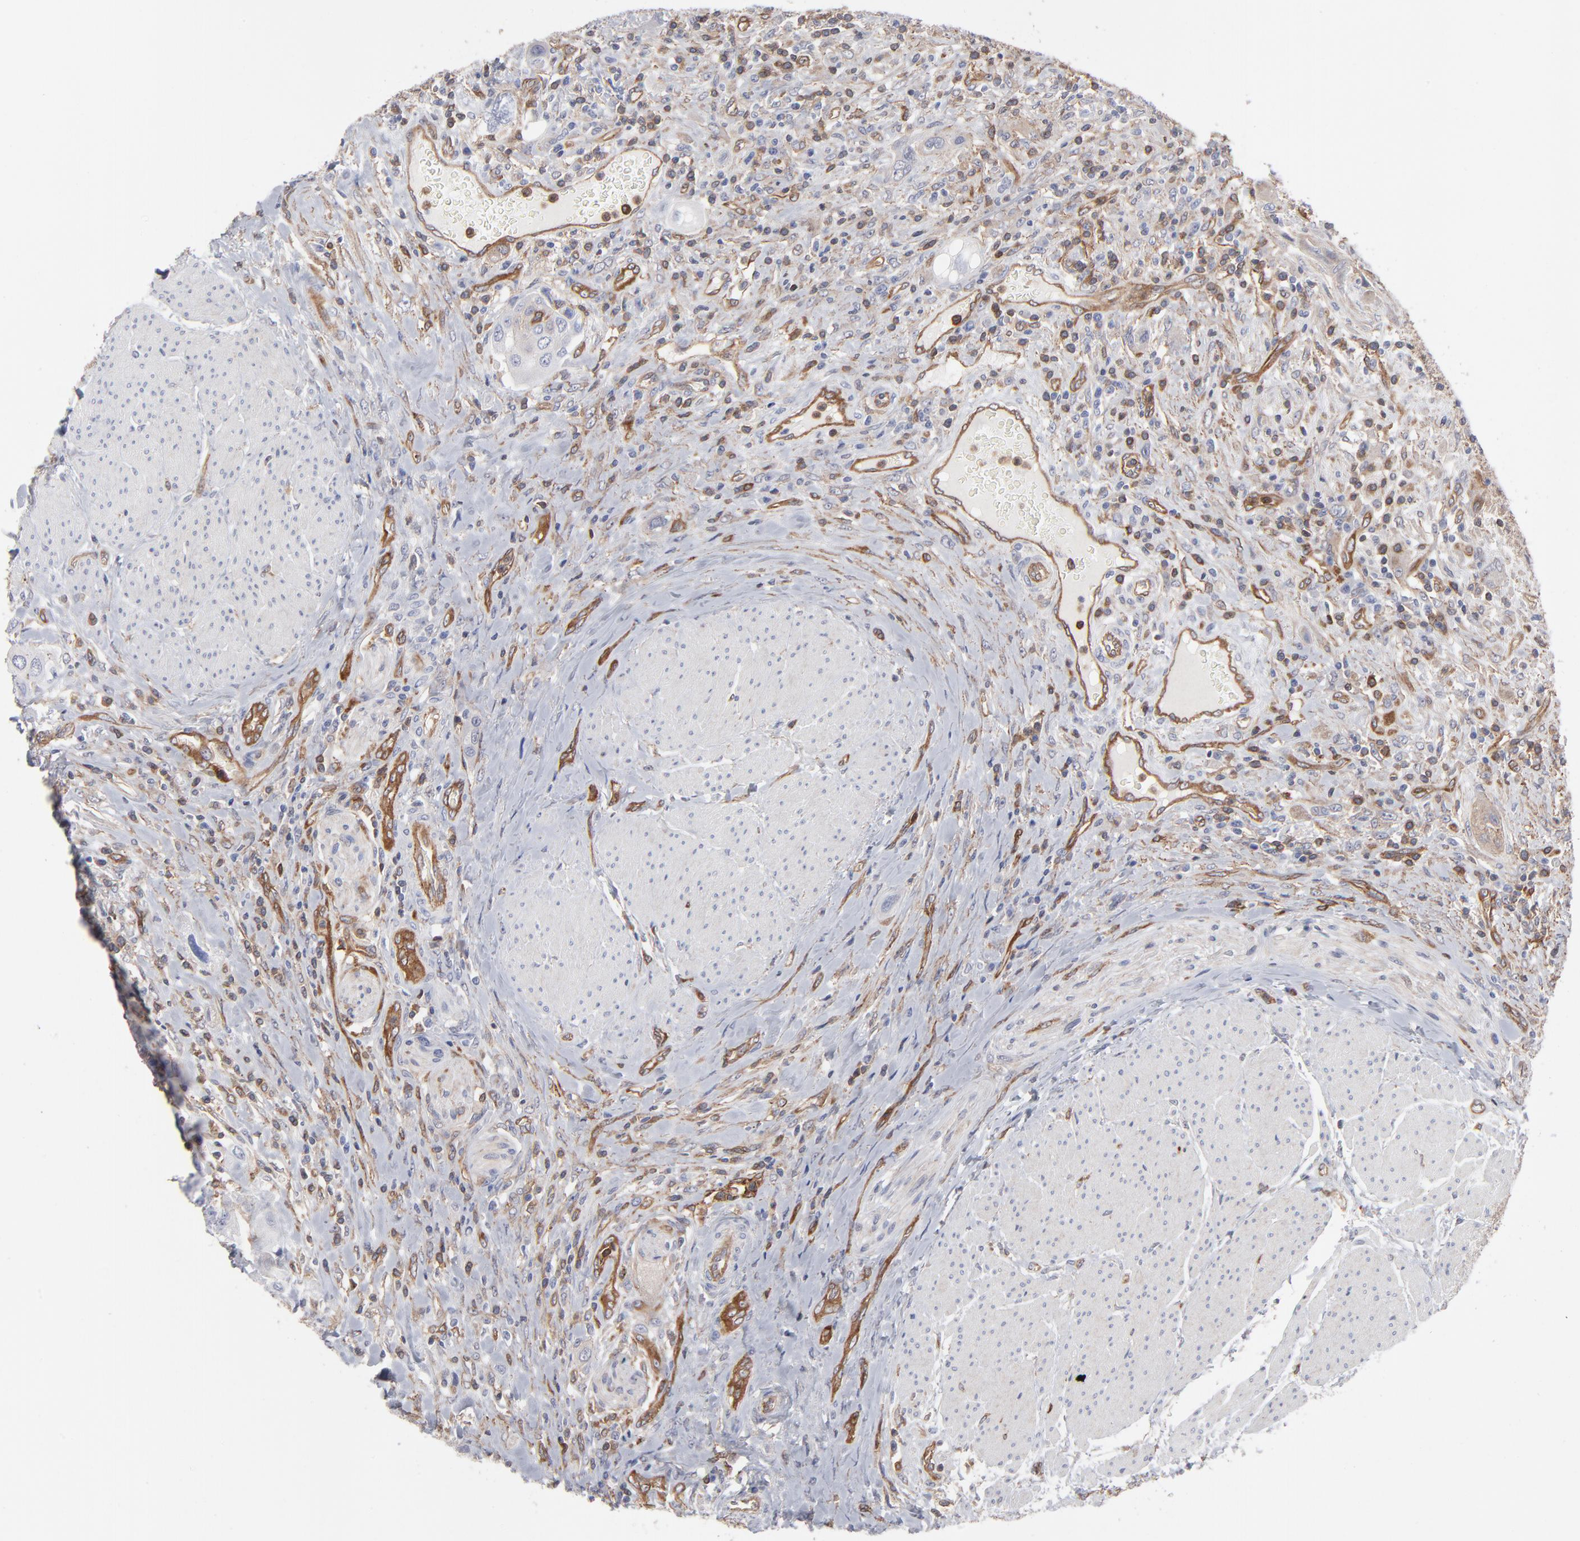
{"staining": {"intensity": "weak", "quantity": "25%-75%", "location": "cytoplasmic/membranous"}, "tissue": "urothelial cancer", "cell_type": "Tumor cells", "image_type": "cancer", "snomed": [{"axis": "morphology", "description": "Urothelial carcinoma, High grade"}, {"axis": "topography", "description": "Urinary bladder"}], "caption": "IHC (DAB (3,3'-diaminobenzidine)) staining of human urothelial cancer displays weak cytoplasmic/membranous protein expression in approximately 25%-75% of tumor cells.", "gene": "PXN", "patient": {"sex": "male", "age": 50}}